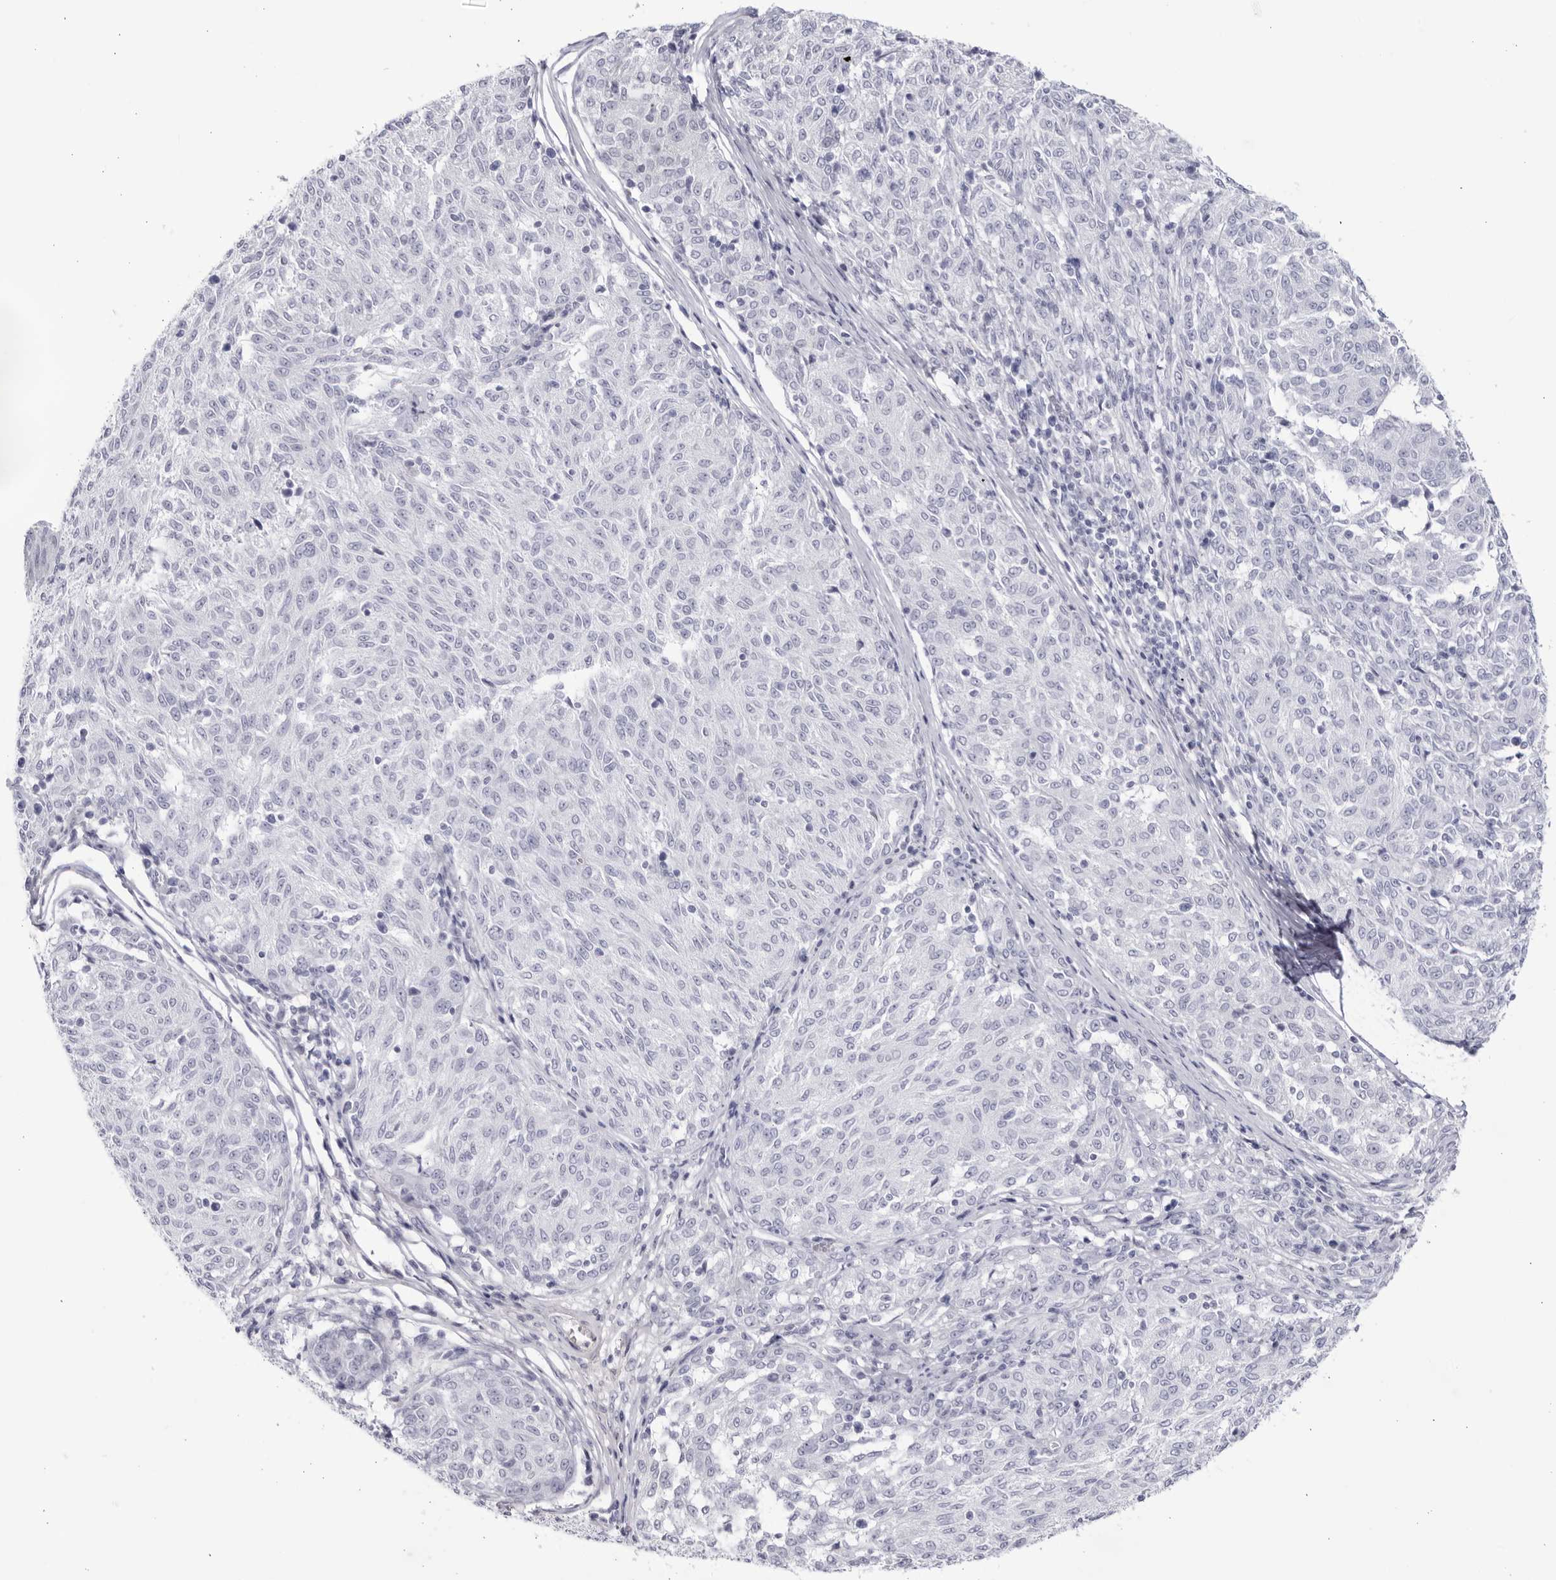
{"staining": {"intensity": "negative", "quantity": "none", "location": "none"}, "tissue": "melanoma", "cell_type": "Tumor cells", "image_type": "cancer", "snomed": [{"axis": "morphology", "description": "Malignant melanoma, NOS"}, {"axis": "topography", "description": "Skin"}], "caption": "The IHC histopathology image has no significant staining in tumor cells of malignant melanoma tissue.", "gene": "CNBD1", "patient": {"sex": "female", "age": 72}}